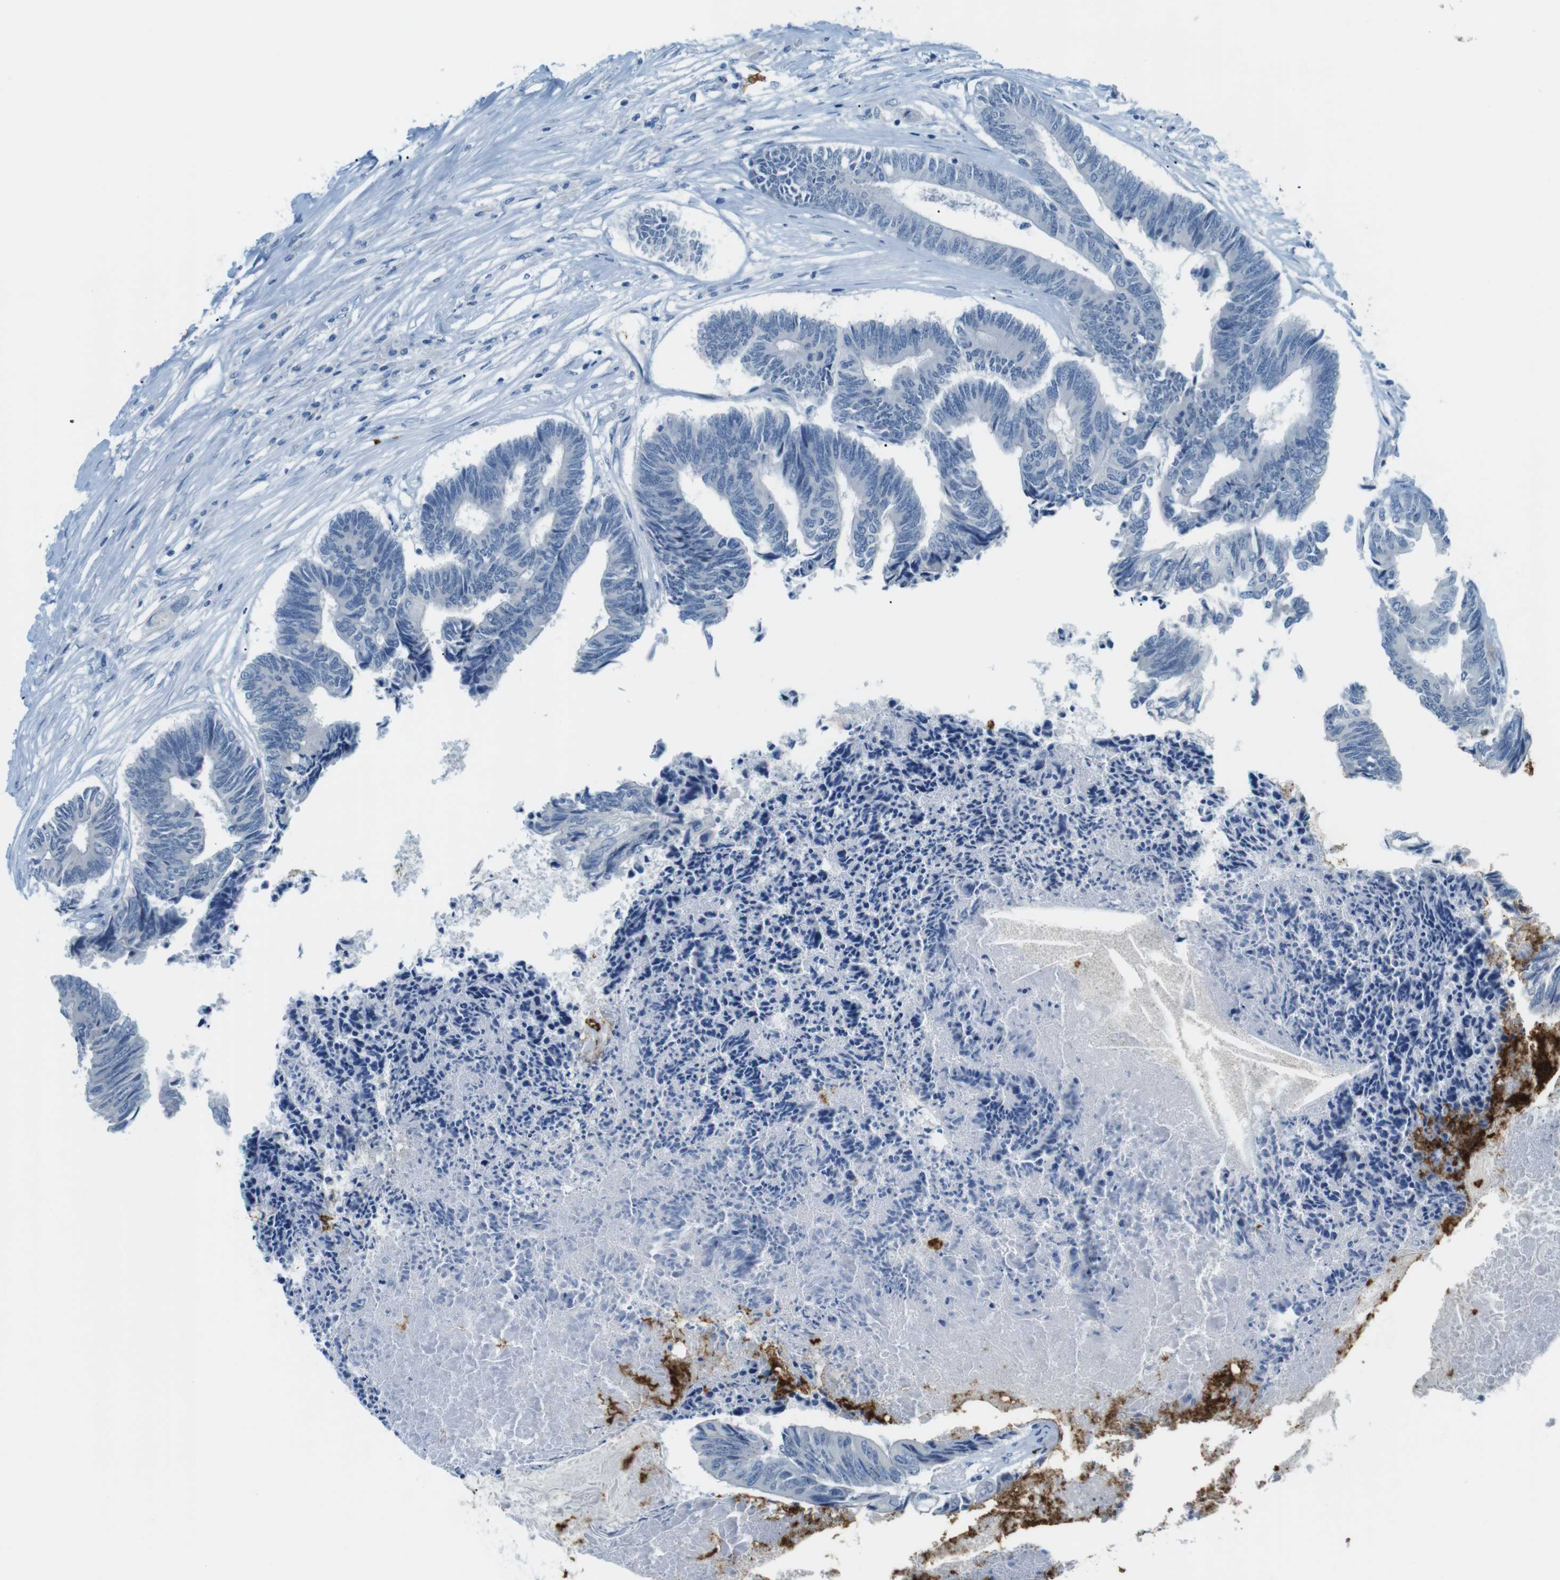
{"staining": {"intensity": "negative", "quantity": "none", "location": "none"}, "tissue": "colorectal cancer", "cell_type": "Tumor cells", "image_type": "cancer", "snomed": [{"axis": "morphology", "description": "Adenocarcinoma, NOS"}, {"axis": "topography", "description": "Rectum"}], "caption": "Immunohistochemistry (IHC) of colorectal adenocarcinoma exhibits no staining in tumor cells.", "gene": "MCEMP1", "patient": {"sex": "male", "age": 63}}